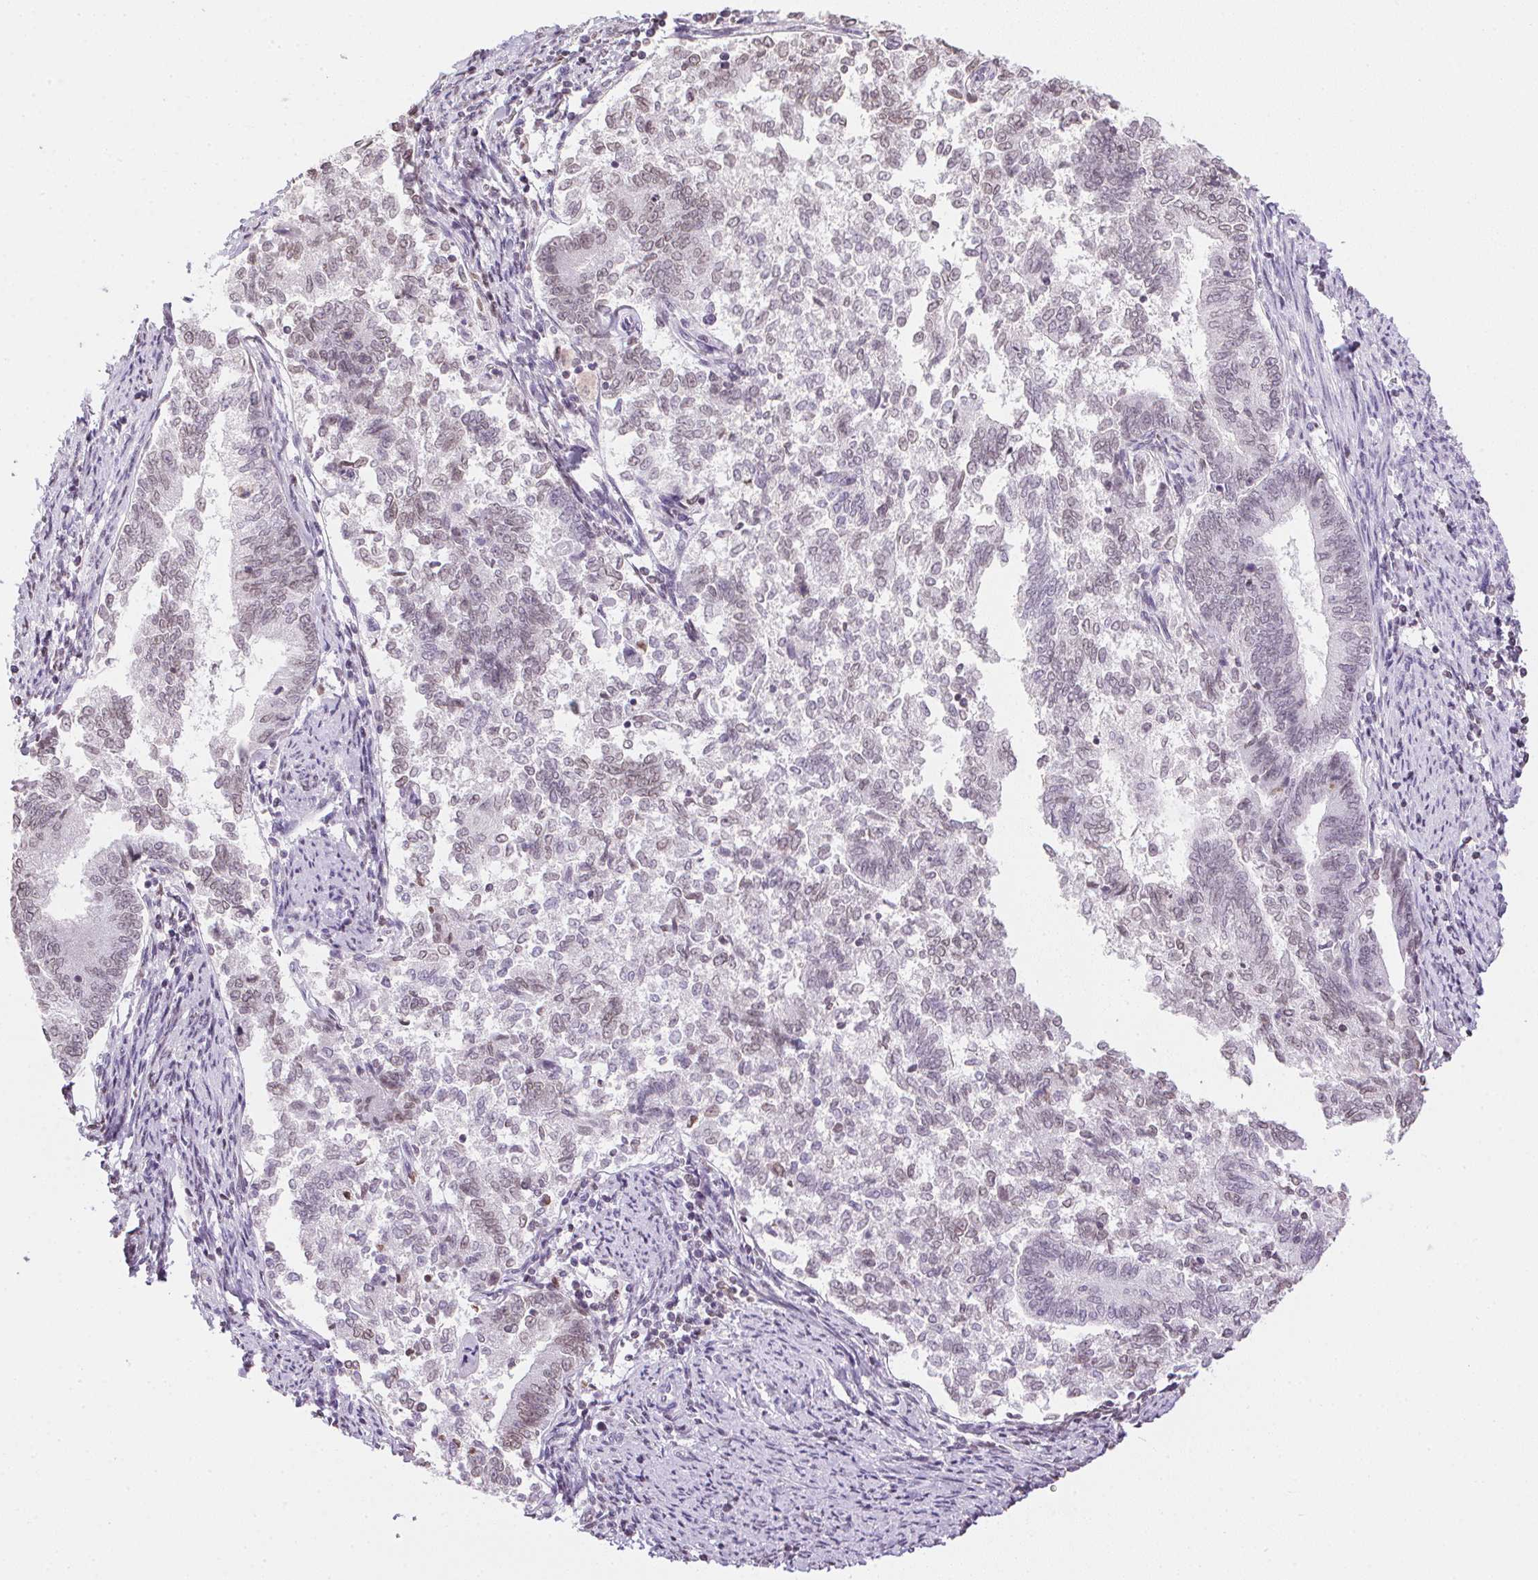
{"staining": {"intensity": "weak", "quantity": "<25%", "location": "nuclear"}, "tissue": "endometrial cancer", "cell_type": "Tumor cells", "image_type": "cancer", "snomed": [{"axis": "morphology", "description": "Adenocarcinoma, NOS"}, {"axis": "topography", "description": "Endometrium"}], "caption": "IHC micrograph of neoplastic tissue: human adenocarcinoma (endometrial) stained with DAB (3,3'-diaminobenzidine) exhibits no significant protein positivity in tumor cells.", "gene": "PRL", "patient": {"sex": "female", "age": 65}}